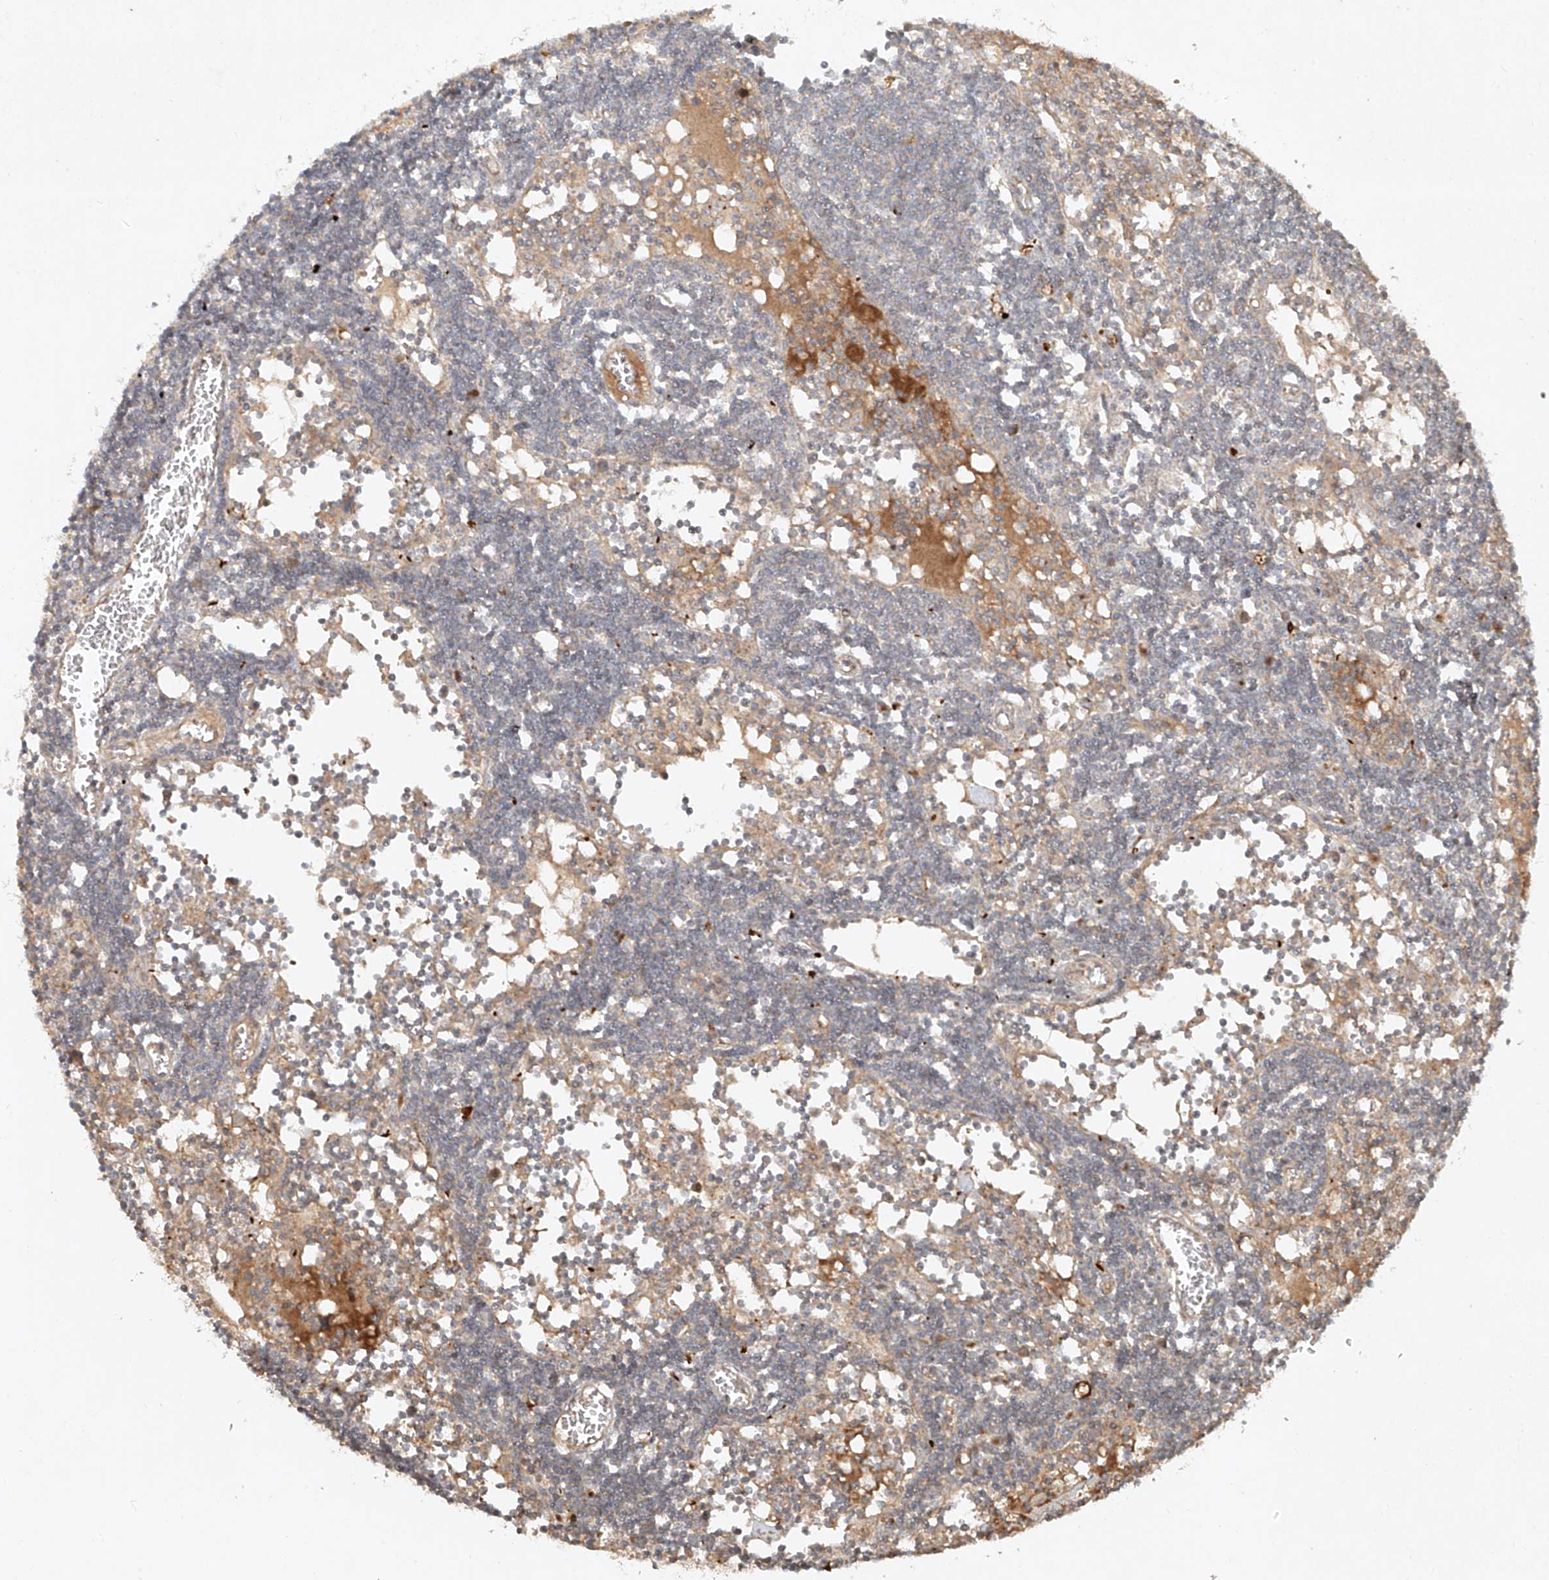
{"staining": {"intensity": "negative", "quantity": "none", "location": "none"}, "tissue": "lymph node", "cell_type": "Germinal center cells", "image_type": "normal", "snomed": [{"axis": "morphology", "description": "Normal tissue, NOS"}, {"axis": "topography", "description": "Lymph node"}], "caption": "Histopathology image shows no significant protein positivity in germinal center cells of normal lymph node.", "gene": "CYYR1", "patient": {"sex": "female", "age": 11}}